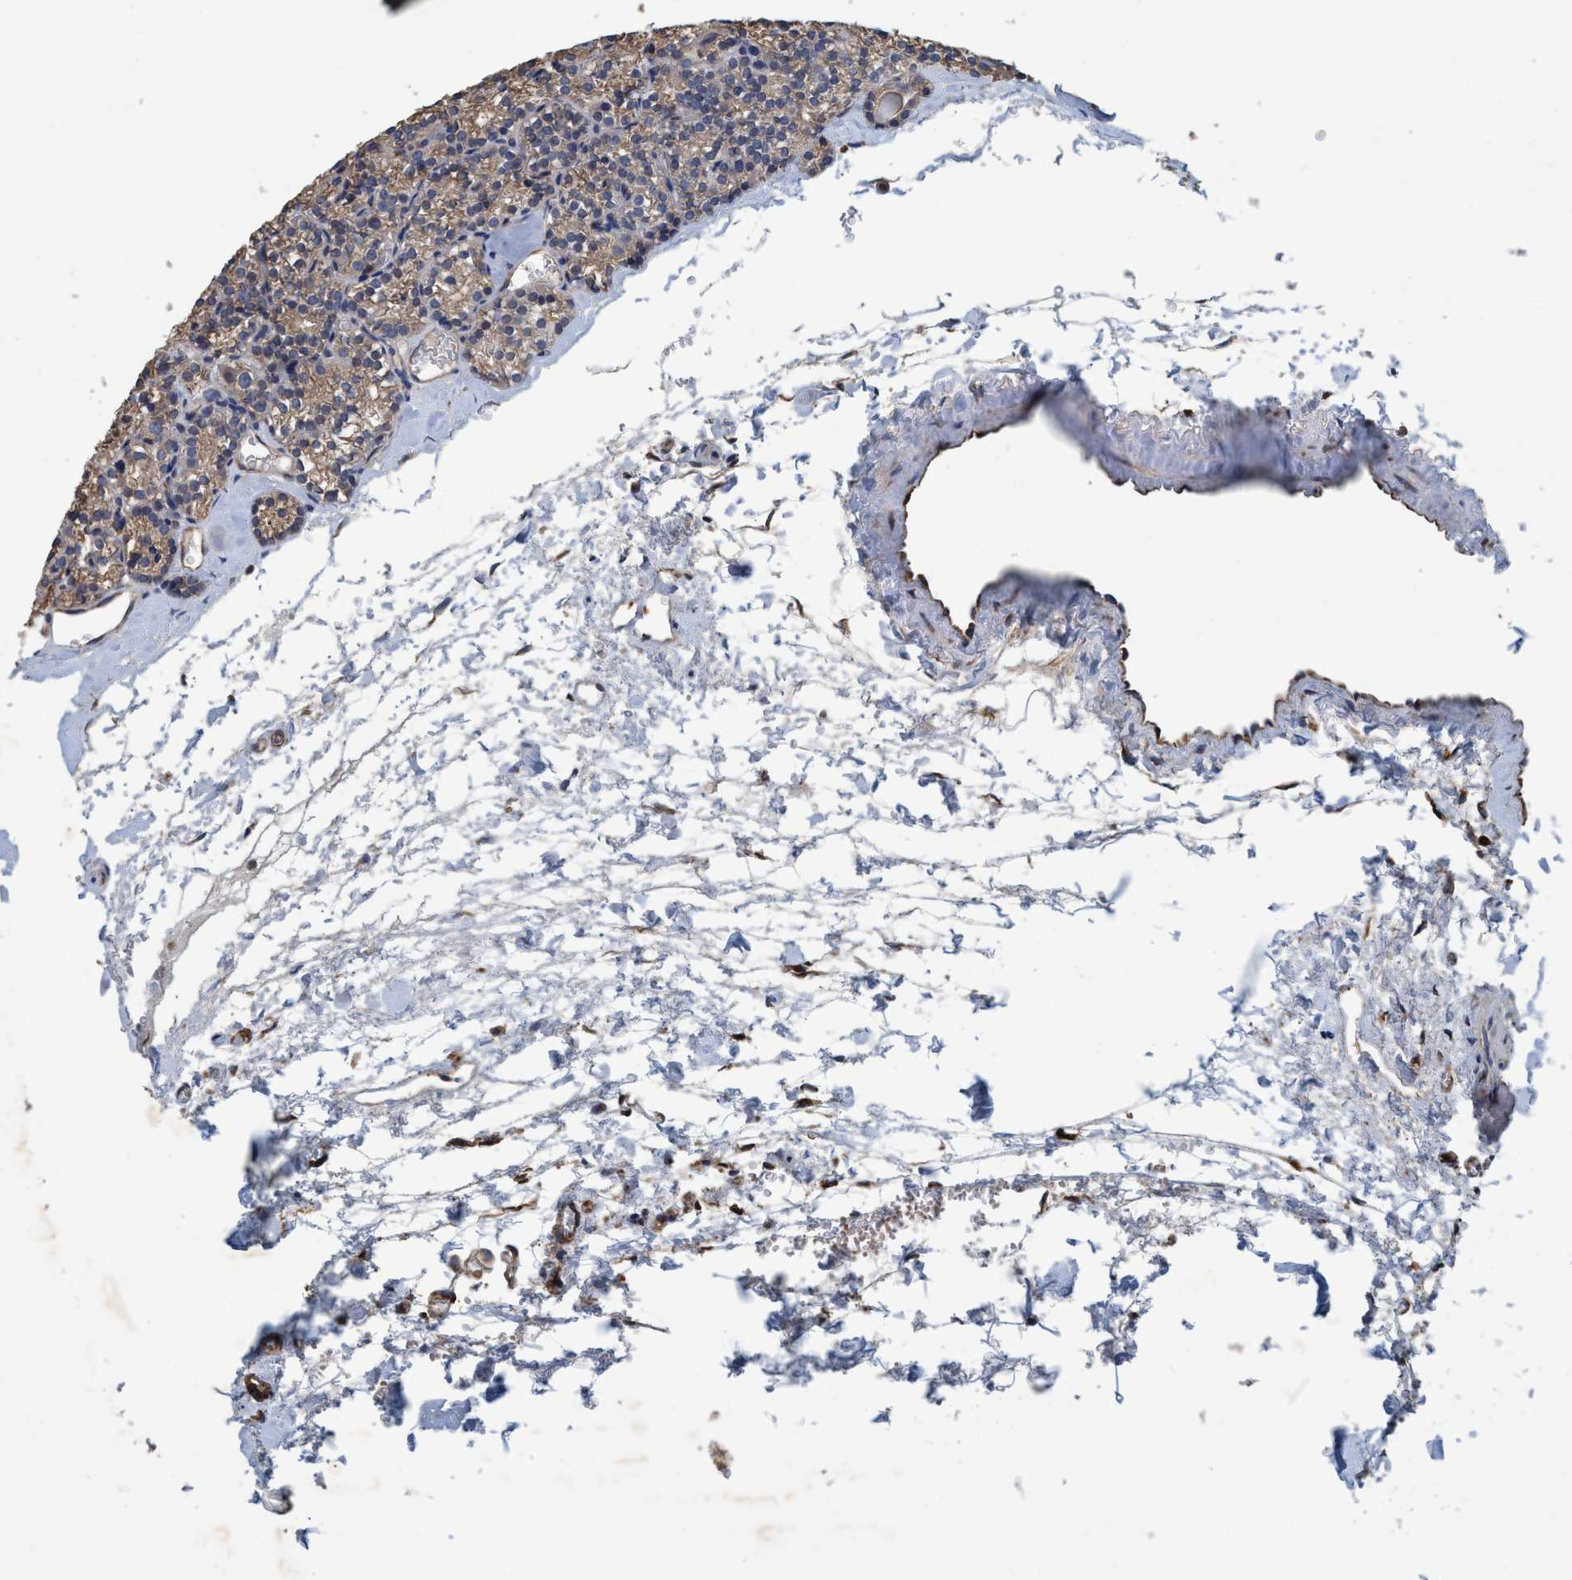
{"staining": {"intensity": "weak", "quantity": "25%-75%", "location": "cytoplasmic/membranous"}, "tissue": "parathyroid gland", "cell_type": "Glandular cells", "image_type": "normal", "snomed": [{"axis": "morphology", "description": "Normal tissue, NOS"}, {"axis": "topography", "description": "Parathyroid gland"}], "caption": "Protein expression analysis of unremarkable parathyroid gland shows weak cytoplasmic/membranous expression in approximately 25%-75% of glandular cells.", "gene": "ENDOG", "patient": {"sex": "female", "age": 64}}